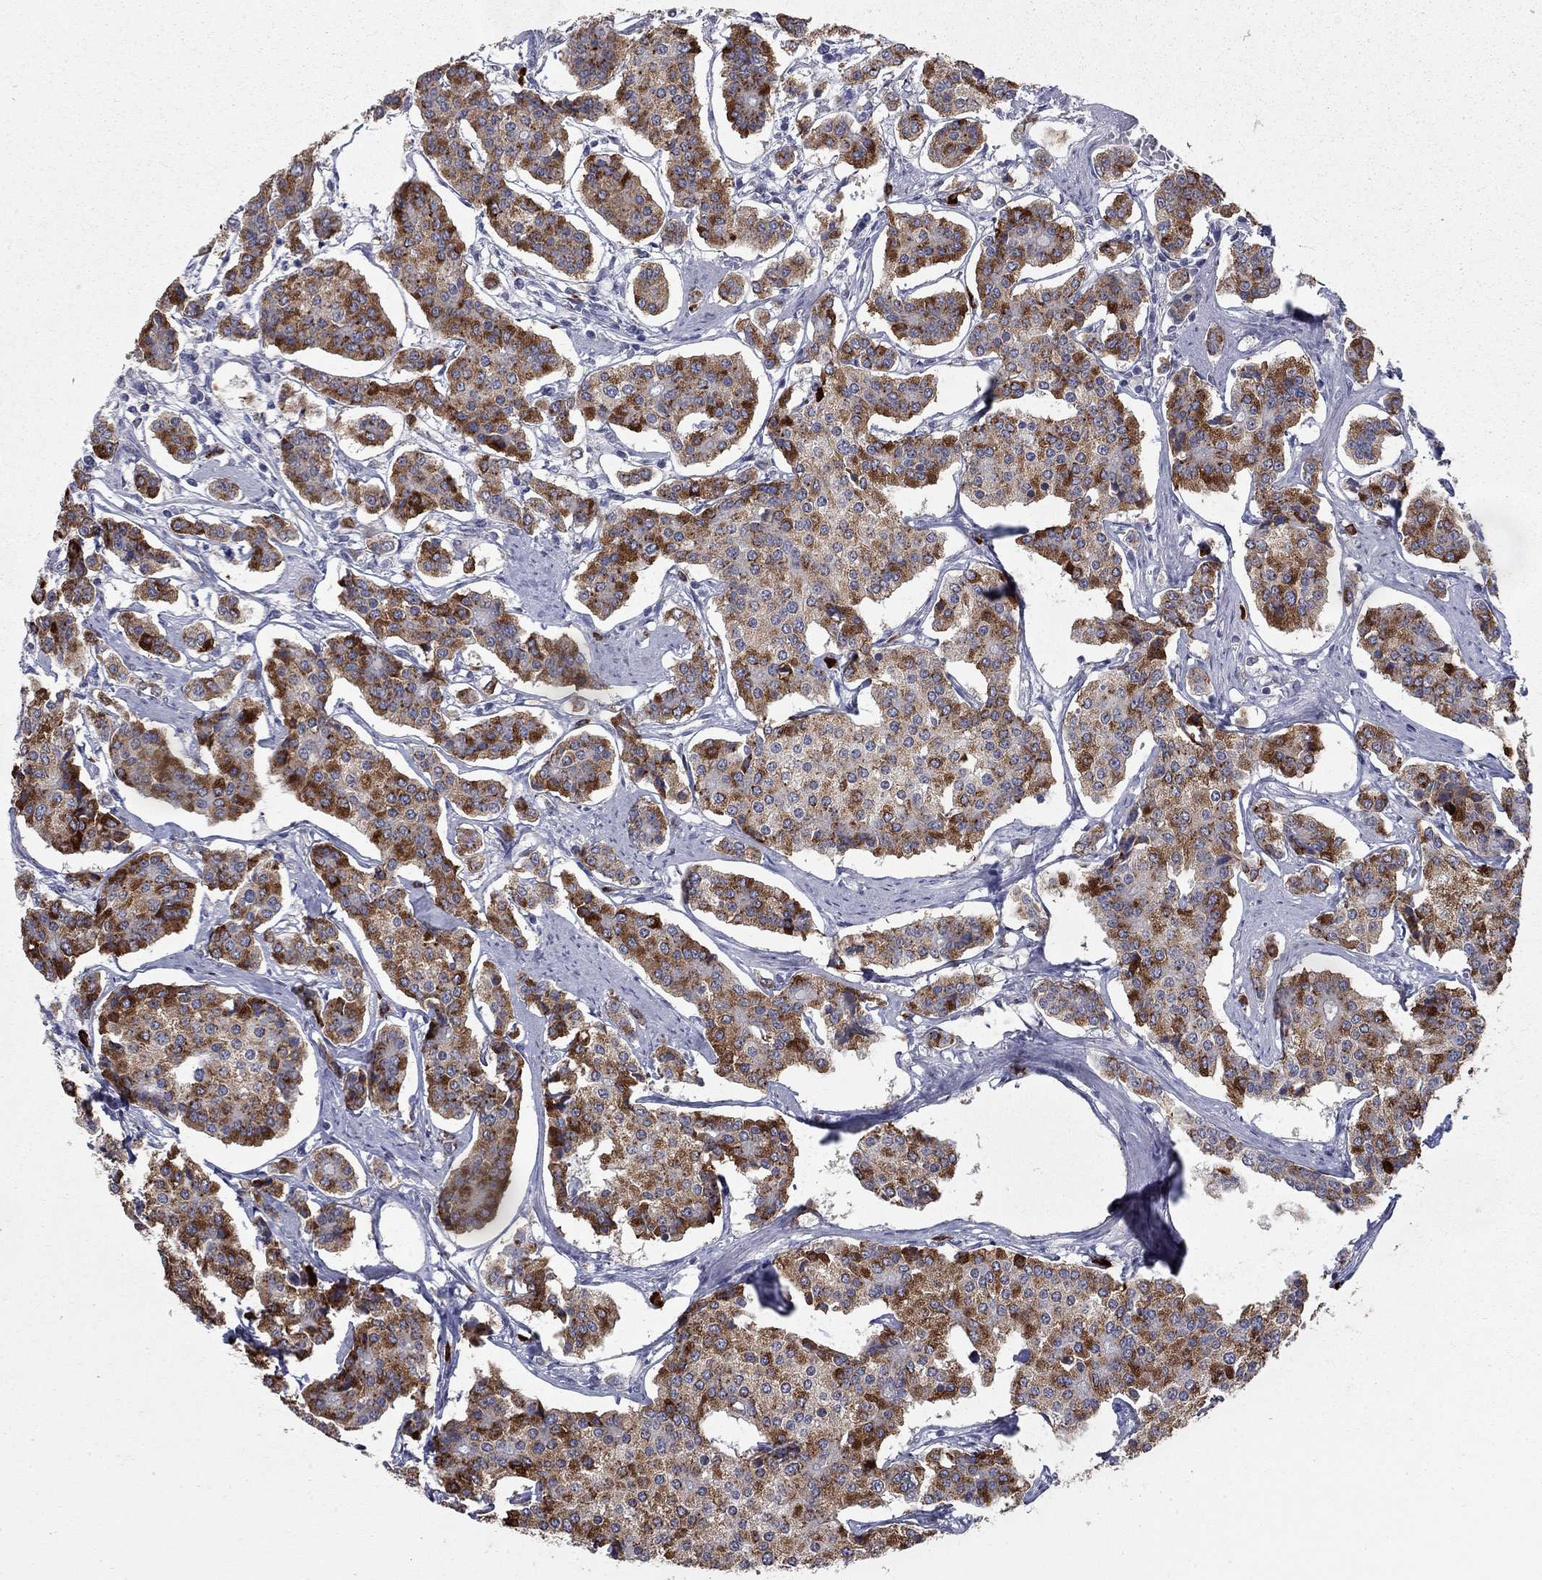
{"staining": {"intensity": "strong", "quantity": ">75%", "location": "cytoplasmic/membranous"}, "tissue": "carcinoid", "cell_type": "Tumor cells", "image_type": "cancer", "snomed": [{"axis": "morphology", "description": "Carcinoid, malignant, NOS"}, {"axis": "topography", "description": "Small intestine"}], "caption": "A high-resolution histopathology image shows immunohistochemistry (IHC) staining of malignant carcinoid, which displays strong cytoplasmic/membranous staining in about >75% of tumor cells.", "gene": "KIAA0319L", "patient": {"sex": "female", "age": 65}}